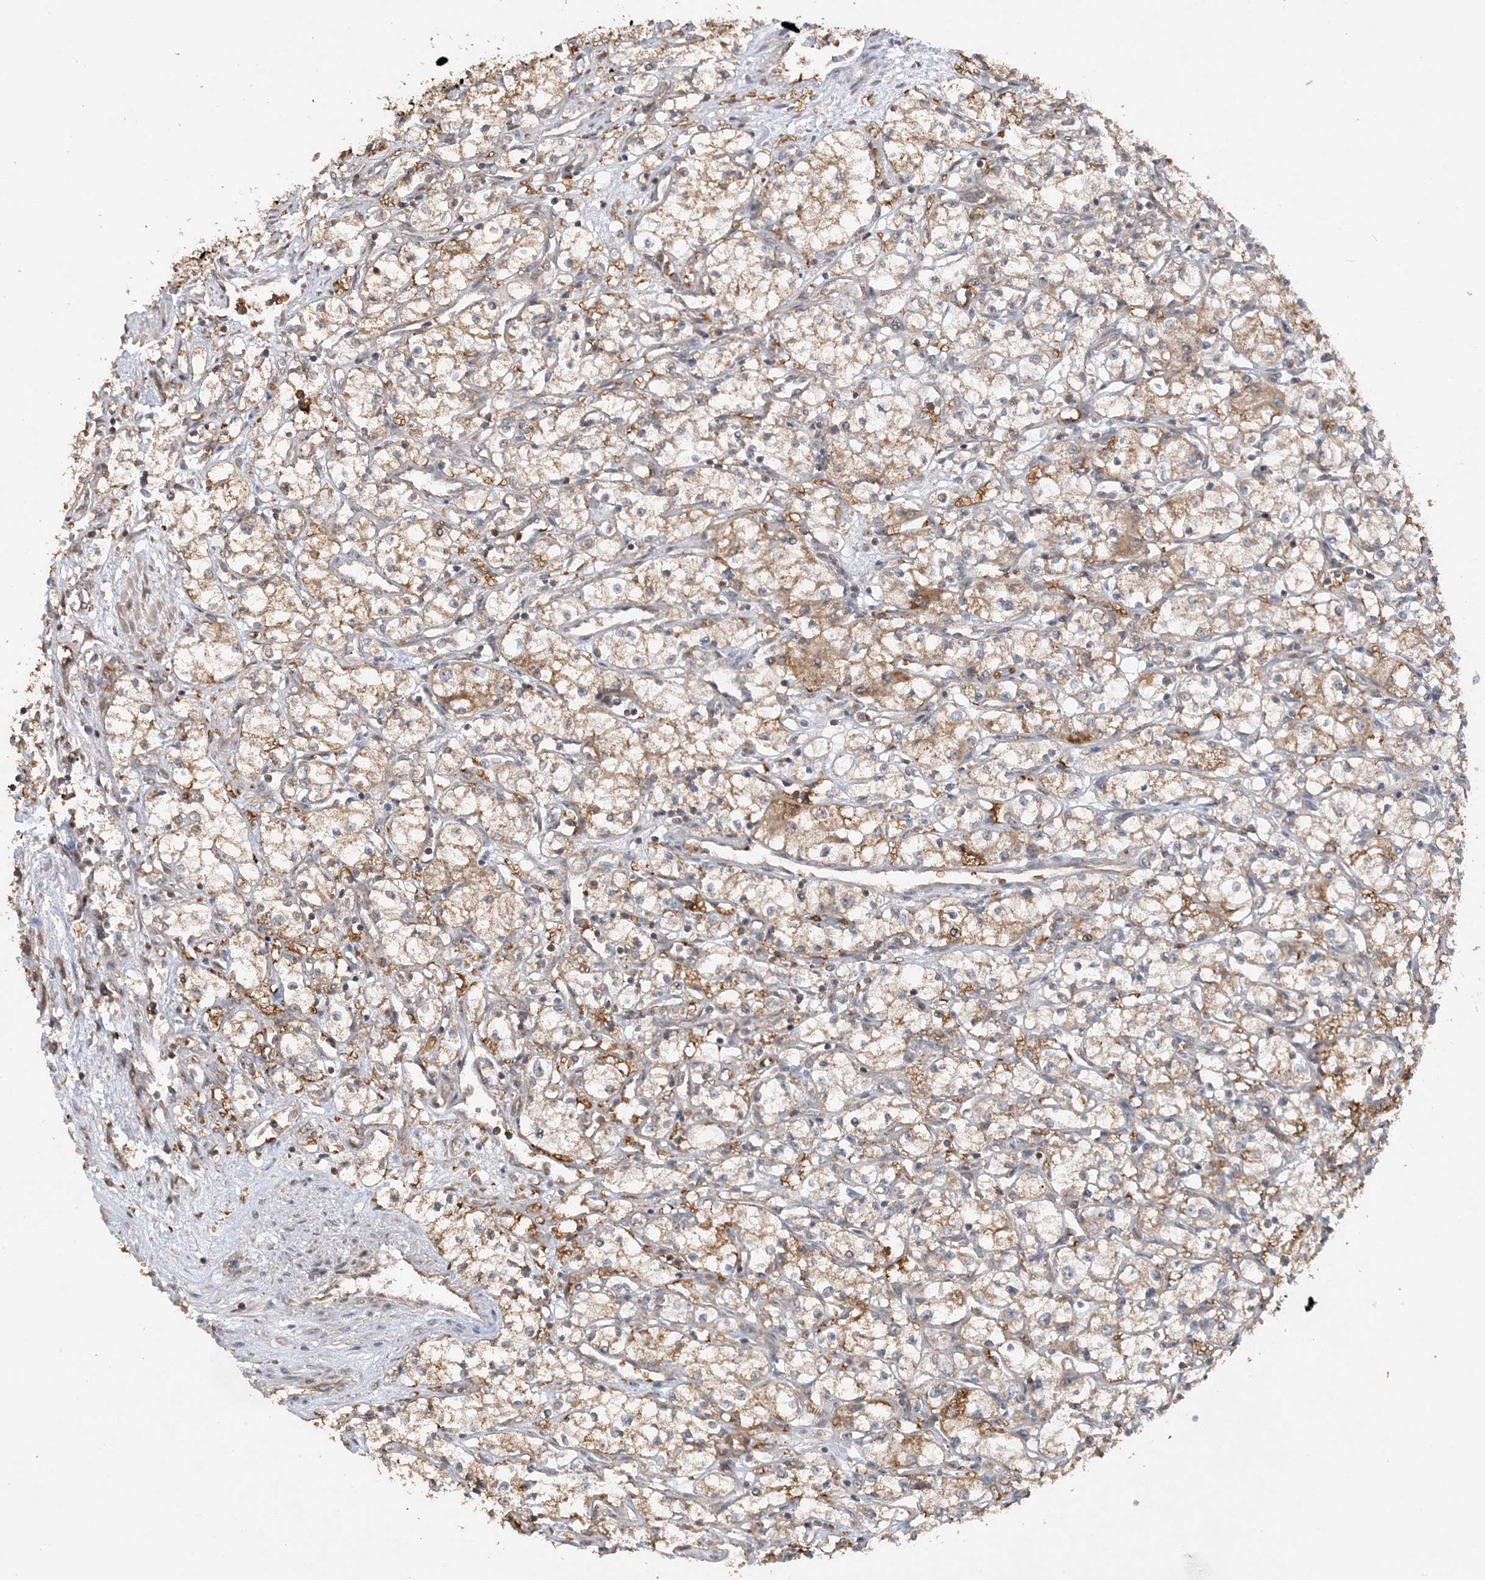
{"staining": {"intensity": "moderate", "quantity": "25%-75%", "location": "cytoplasmic/membranous"}, "tissue": "renal cancer", "cell_type": "Tumor cells", "image_type": "cancer", "snomed": [{"axis": "morphology", "description": "Adenocarcinoma, NOS"}, {"axis": "topography", "description": "Kidney"}], "caption": "Renal cancer stained with a brown dye exhibits moderate cytoplasmic/membranous positive positivity in about 25%-75% of tumor cells.", "gene": "PUSL1", "patient": {"sex": "male", "age": 59}}